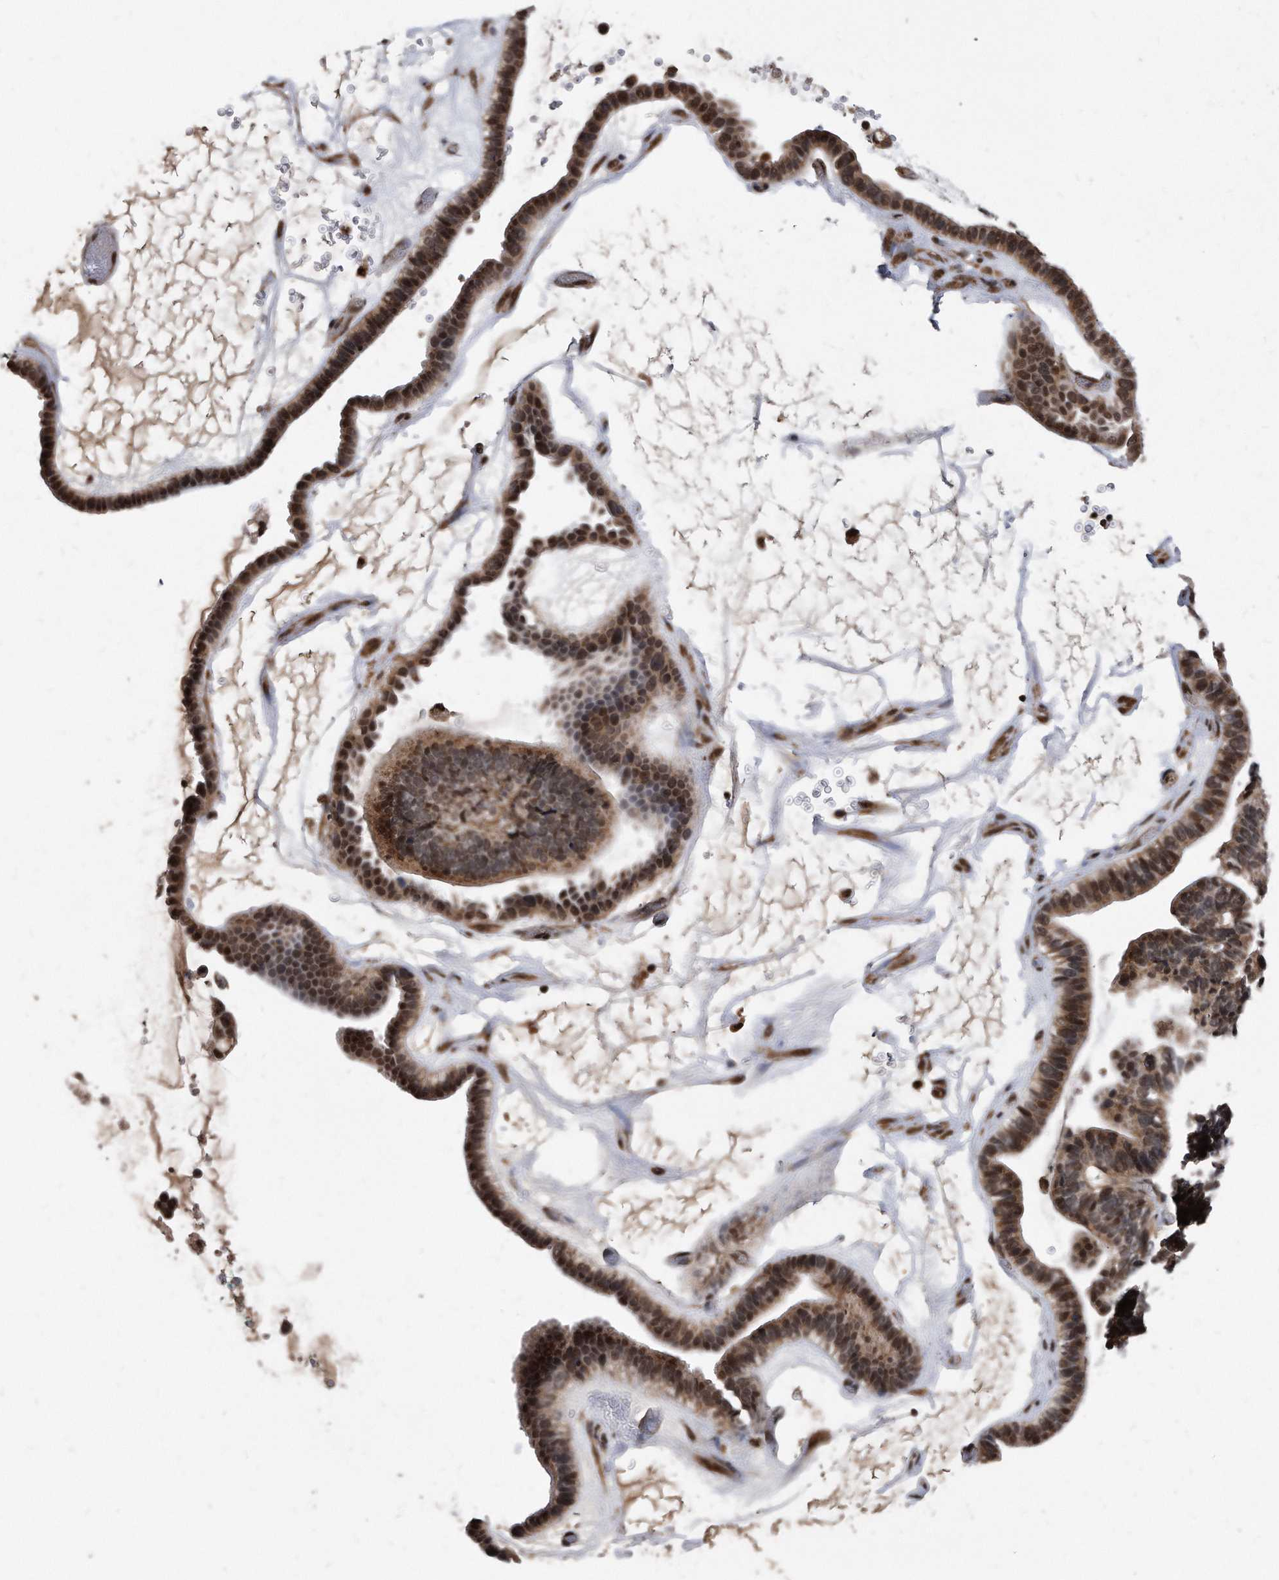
{"staining": {"intensity": "strong", "quantity": ">75%", "location": "cytoplasmic/membranous,nuclear"}, "tissue": "ovarian cancer", "cell_type": "Tumor cells", "image_type": "cancer", "snomed": [{"axis": "morphology", "description": "Cystadenocarcinoma, serous, NOS"}, {"axis": "topography", "description": "Ovary"}], "caption": "Protein expression analysis of human ovarian cancer (serous cystadenocarcinoma) reveals strong cytoplasmic/membranous and nuclear staining in about >75% of tumor cells.", "gene": "DUSP22", "patient": {"sex": "female", "age": 56}}